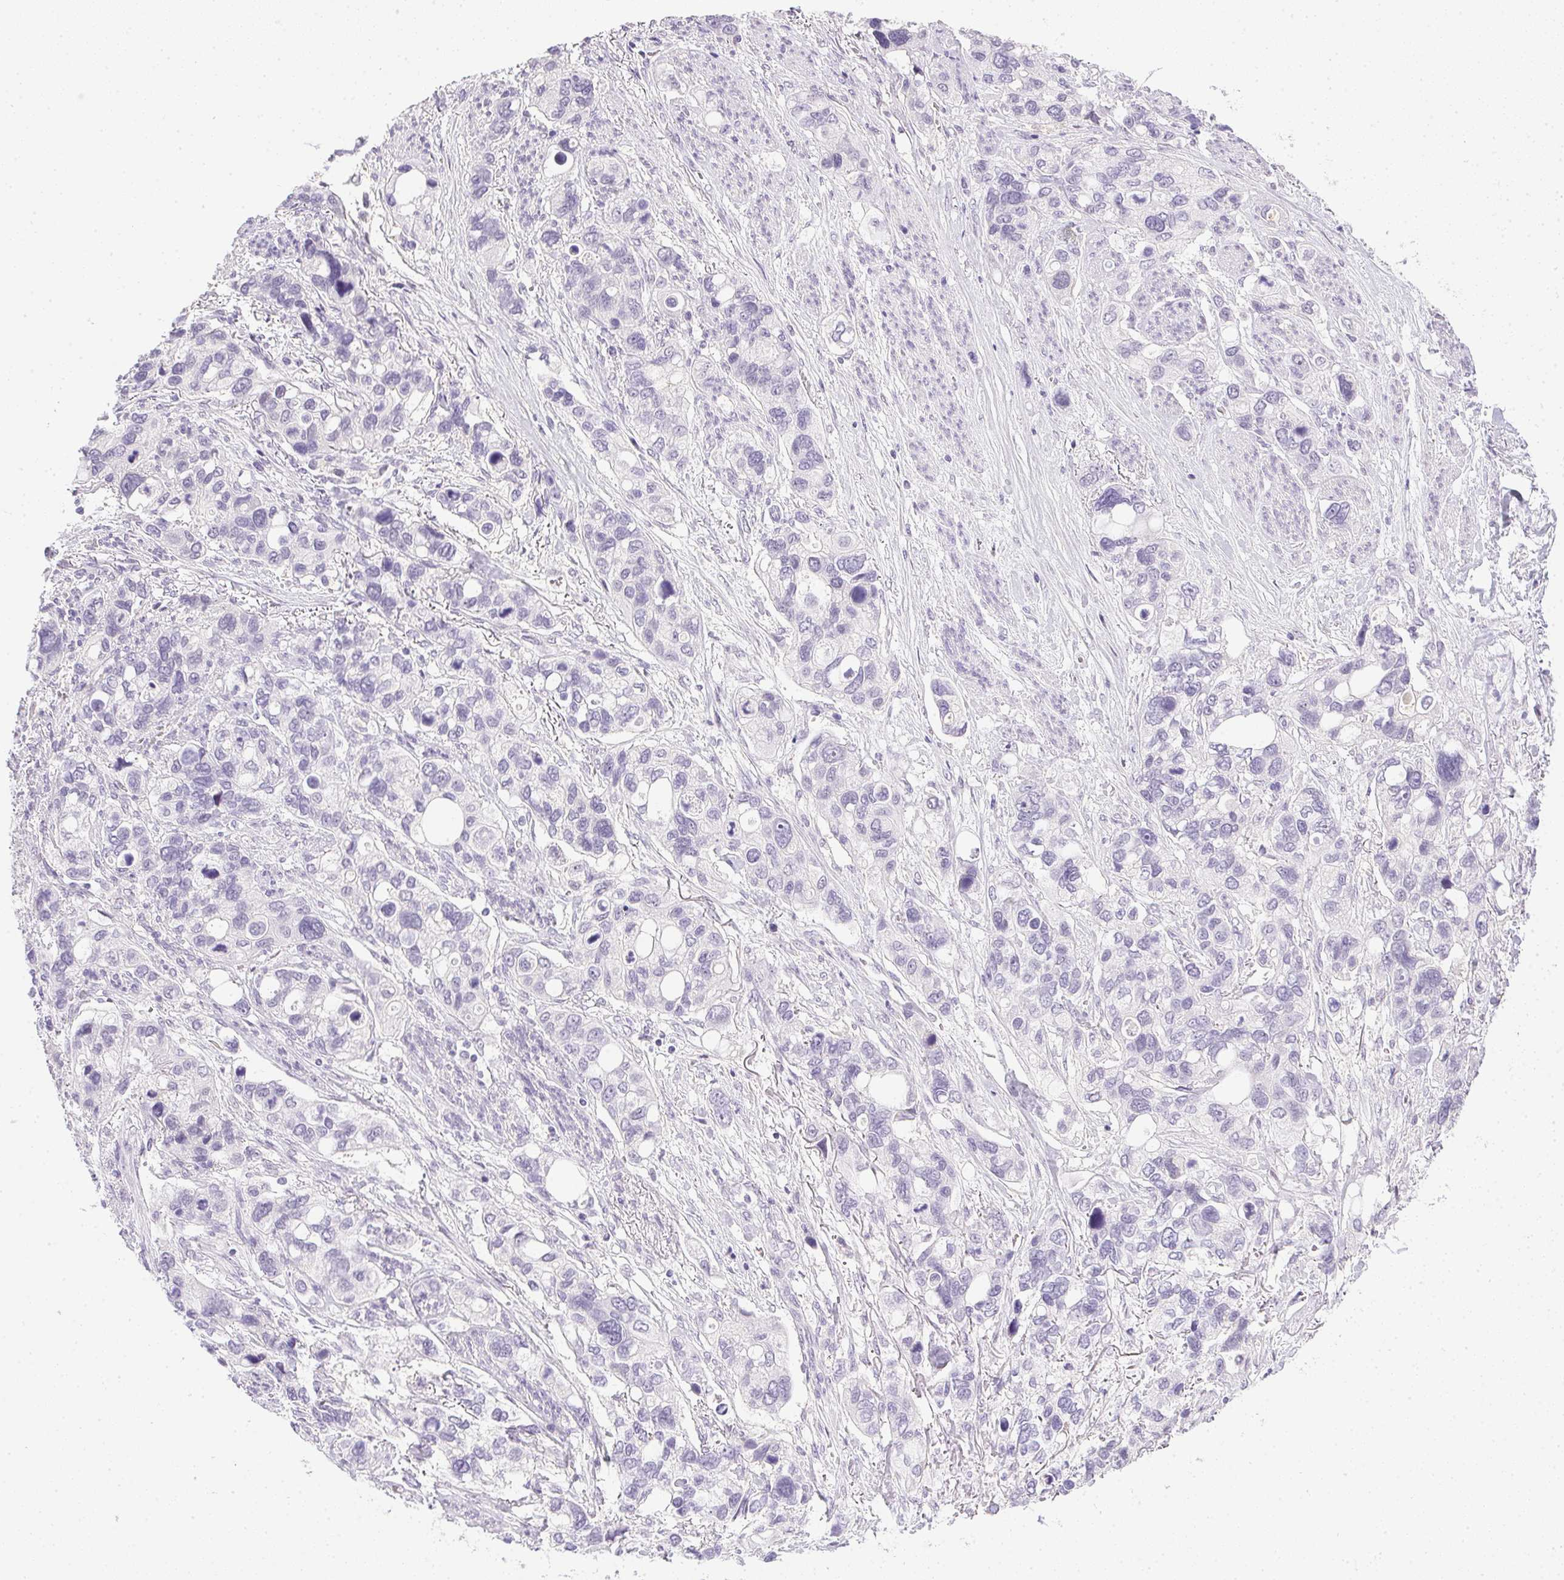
{"staining": {"intensity": "negative", "quantity": "none", "location": "none"}, "tissue": "stomach cancer", "cell_type": "Tumor cells", "image_type": "cancer", "snomed": [{"axis": "morphology", "description": "Adenocarcinoma, NOS"}, {"axis": "topography", "description": "Stomach, upper"}], "caption": "Tumor cells show no significant staining in stomach adenocarcinoma.", "gene": "PRL", "patient": {"sex": "female", "age": 81}}